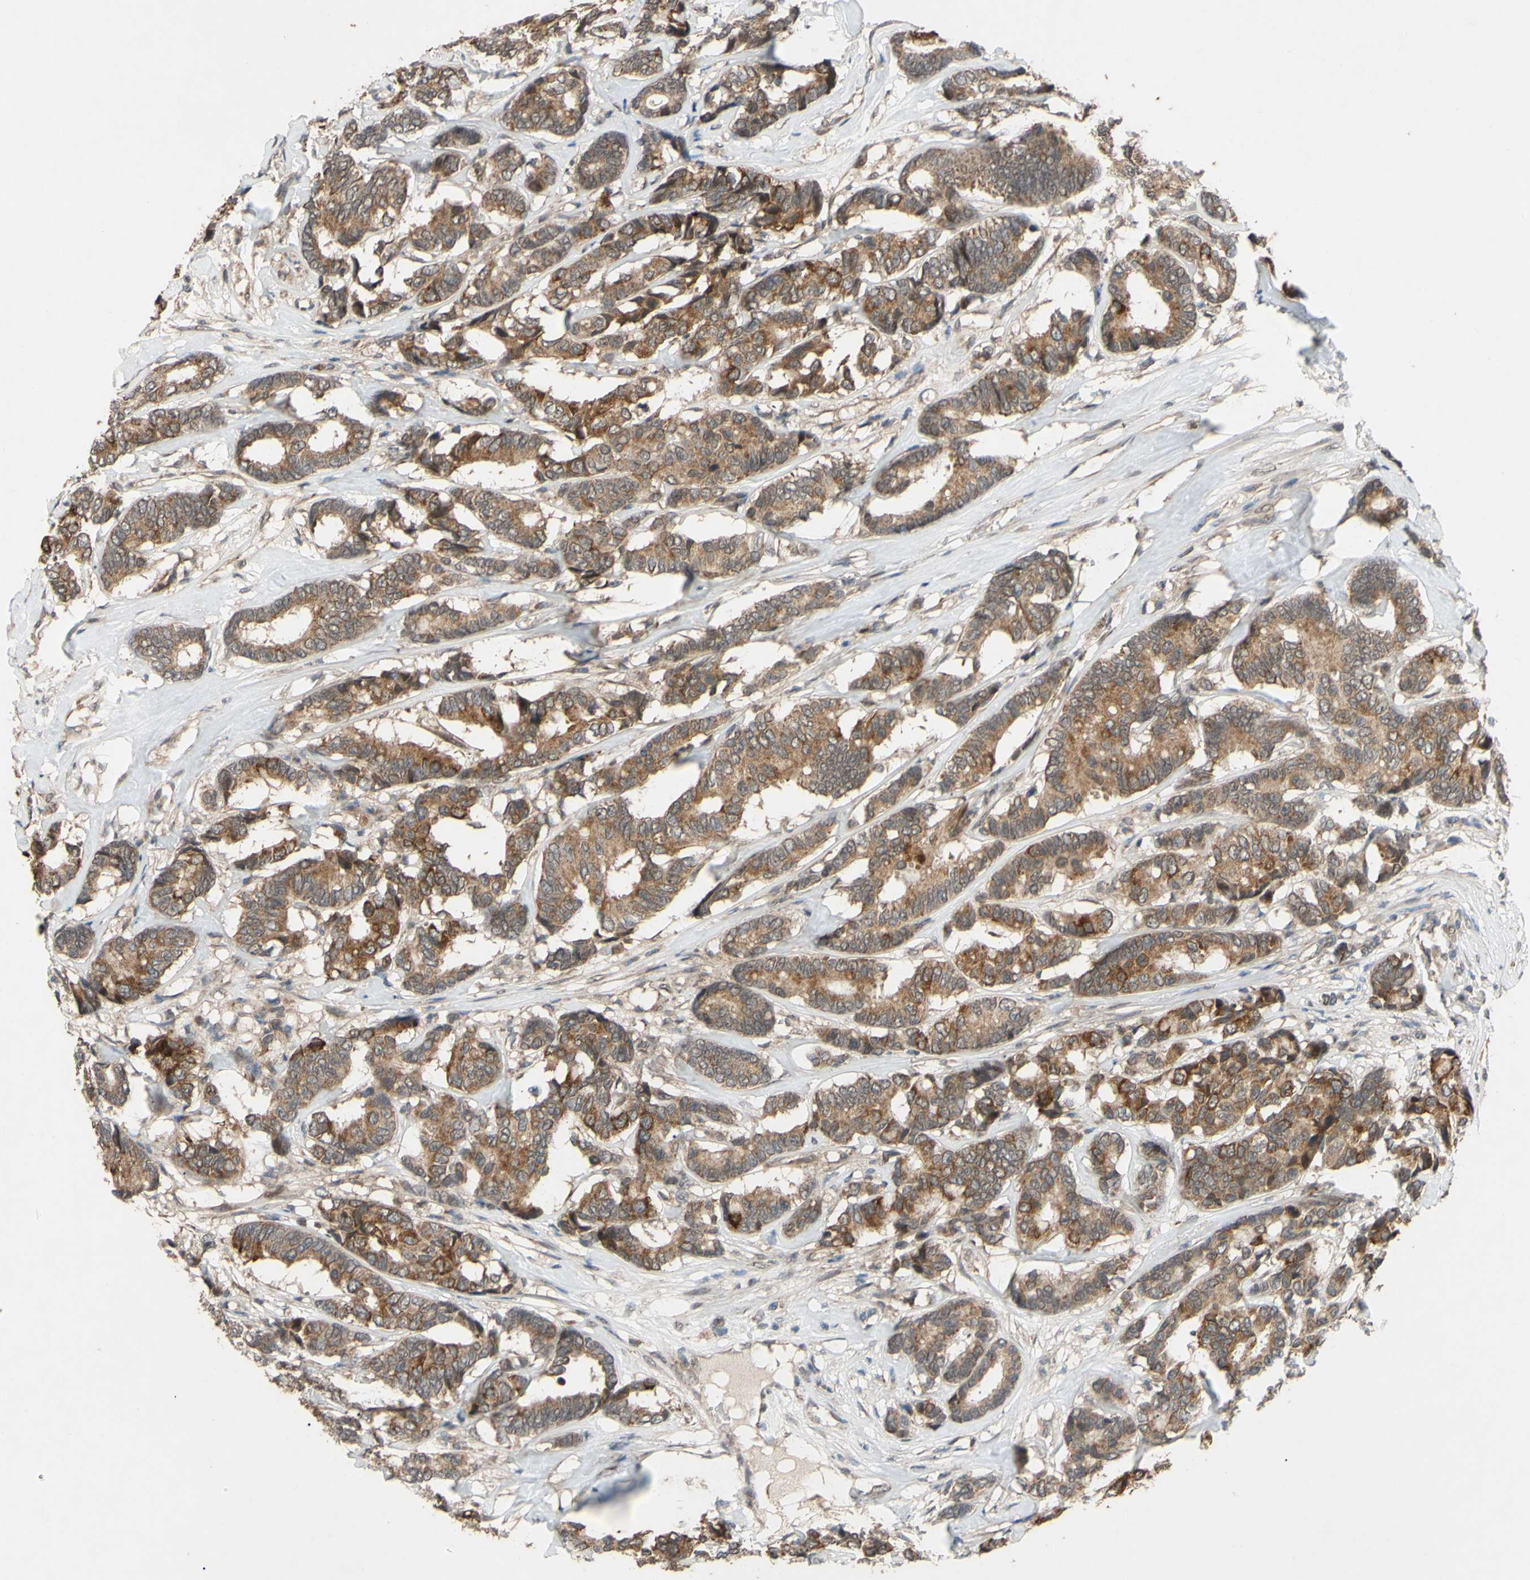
{"staining": {"intensity": "moderate", "quantity": ">75%", "location": "cytoplasmic/membranous"}, "tissue": "breast cancer", "cell_type": "Tumor cells", "image_type": "cancer", "snomed": [{"axis": "morphology", "description": "Duct carcinoma"}, {"axis": "topography", "description": "Breast"}], "caption": "Immunohistochemistry (IHC) of human breast cancer exhibits medium levels of moderate cytoplasmic/membranous expression in about >75% of tumor cells.", "gene": "CD164", "patient": {"sex": "female", "age": 87}}